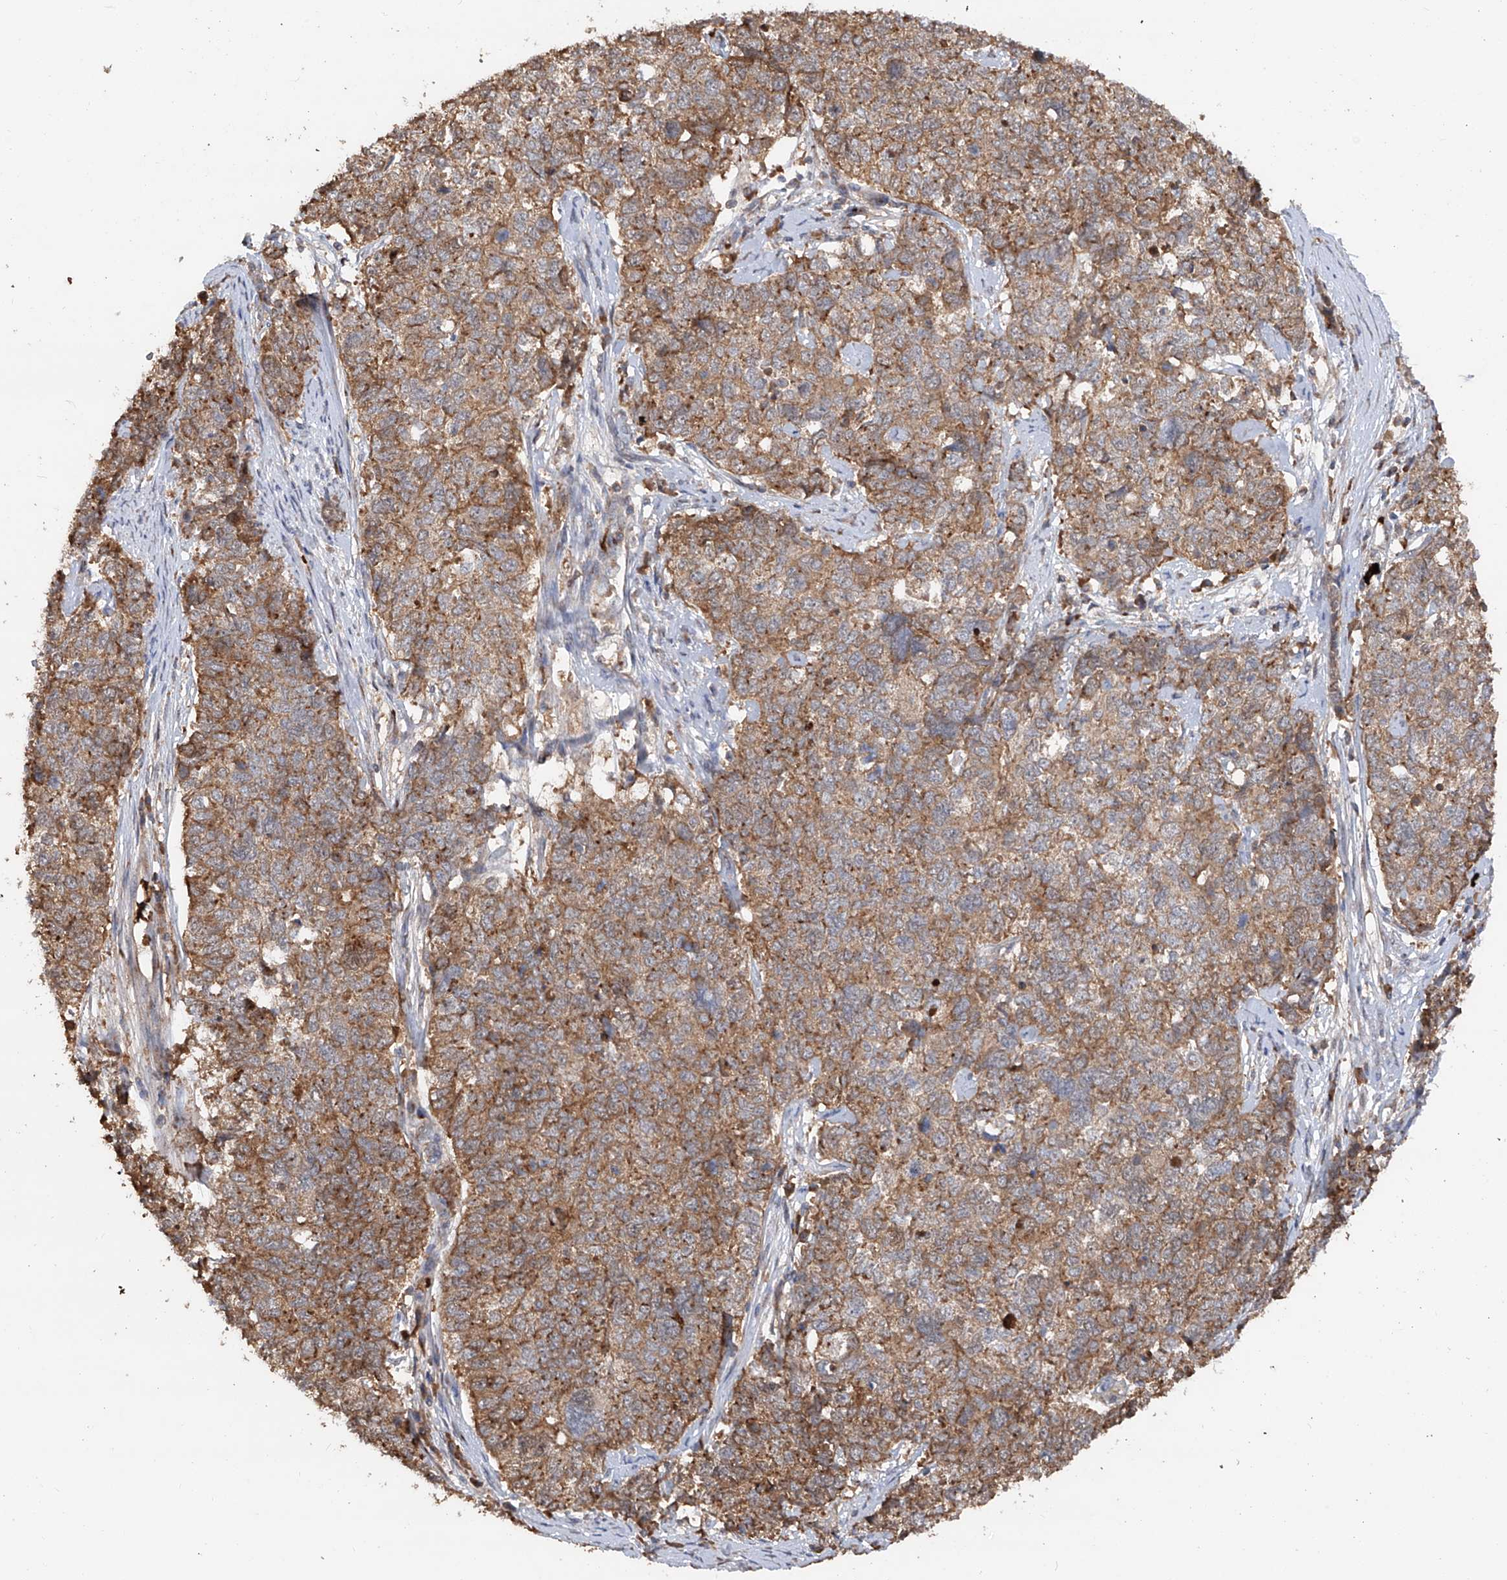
{"staining": {"intensity": "moderate", "quantity": ">75%", "location": "cytoplasmic/membranous"}, "tissue": "cervical cancer", "cell_type": "Tumor cells", "image_type": "cancer", "snomed": [{"axis": "morphology", "description": "Squamous cell carcinoma, NOS"}, {"axis": "topography", "description": "Cervix"}], "caption": "High-magnification brightfield microscopy of cervical cancer stained with DAB (3,3'-diaminobenzidine) (brown) and counterstained with hematoxylin (blue). tumor cells exhibit moderate cytoplasmic/membranous staining is appreciated in about>75% of cells.", "gene": "EDN1", "patient": {"sex": "female", "age": 63}}